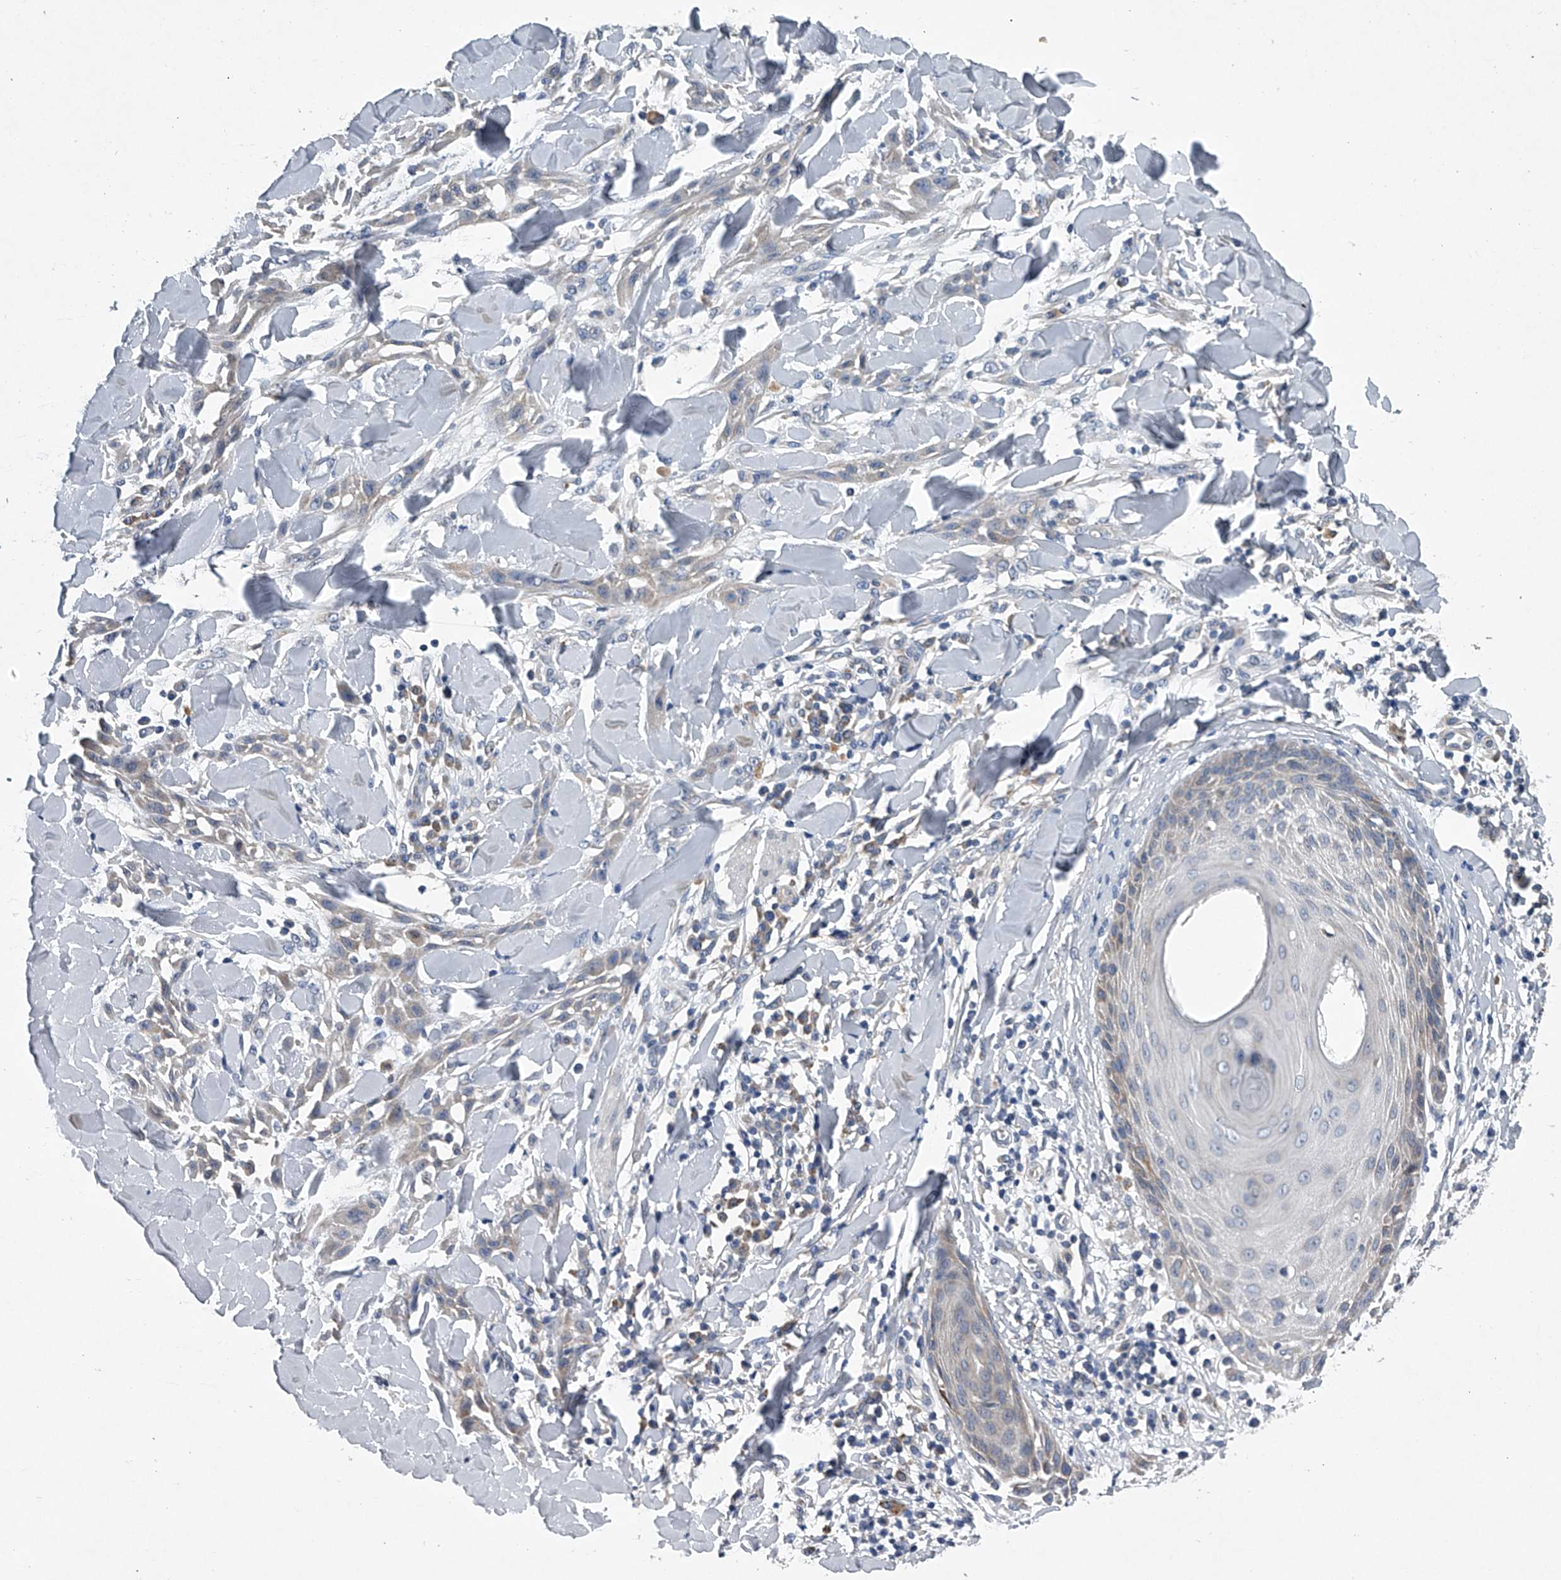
{"staining": {"intensity": "negative", "quantity": "none", "location": "none"}, "tissue": "skin cancer", "cell_type": "Tumor cells", "image_type": "cancer", "snomed": [{"axis": "morphology", "description": "Squamous cell carcinoma, NOS"}, {"axis": "topography", "description": "Skin"}], "caption": "Tumor cells are negative for protein expression in human skin cancer. Nuclei are stained in blue.", "gene": "RNF5", "patient": {"sex": "male", "age": 24}}